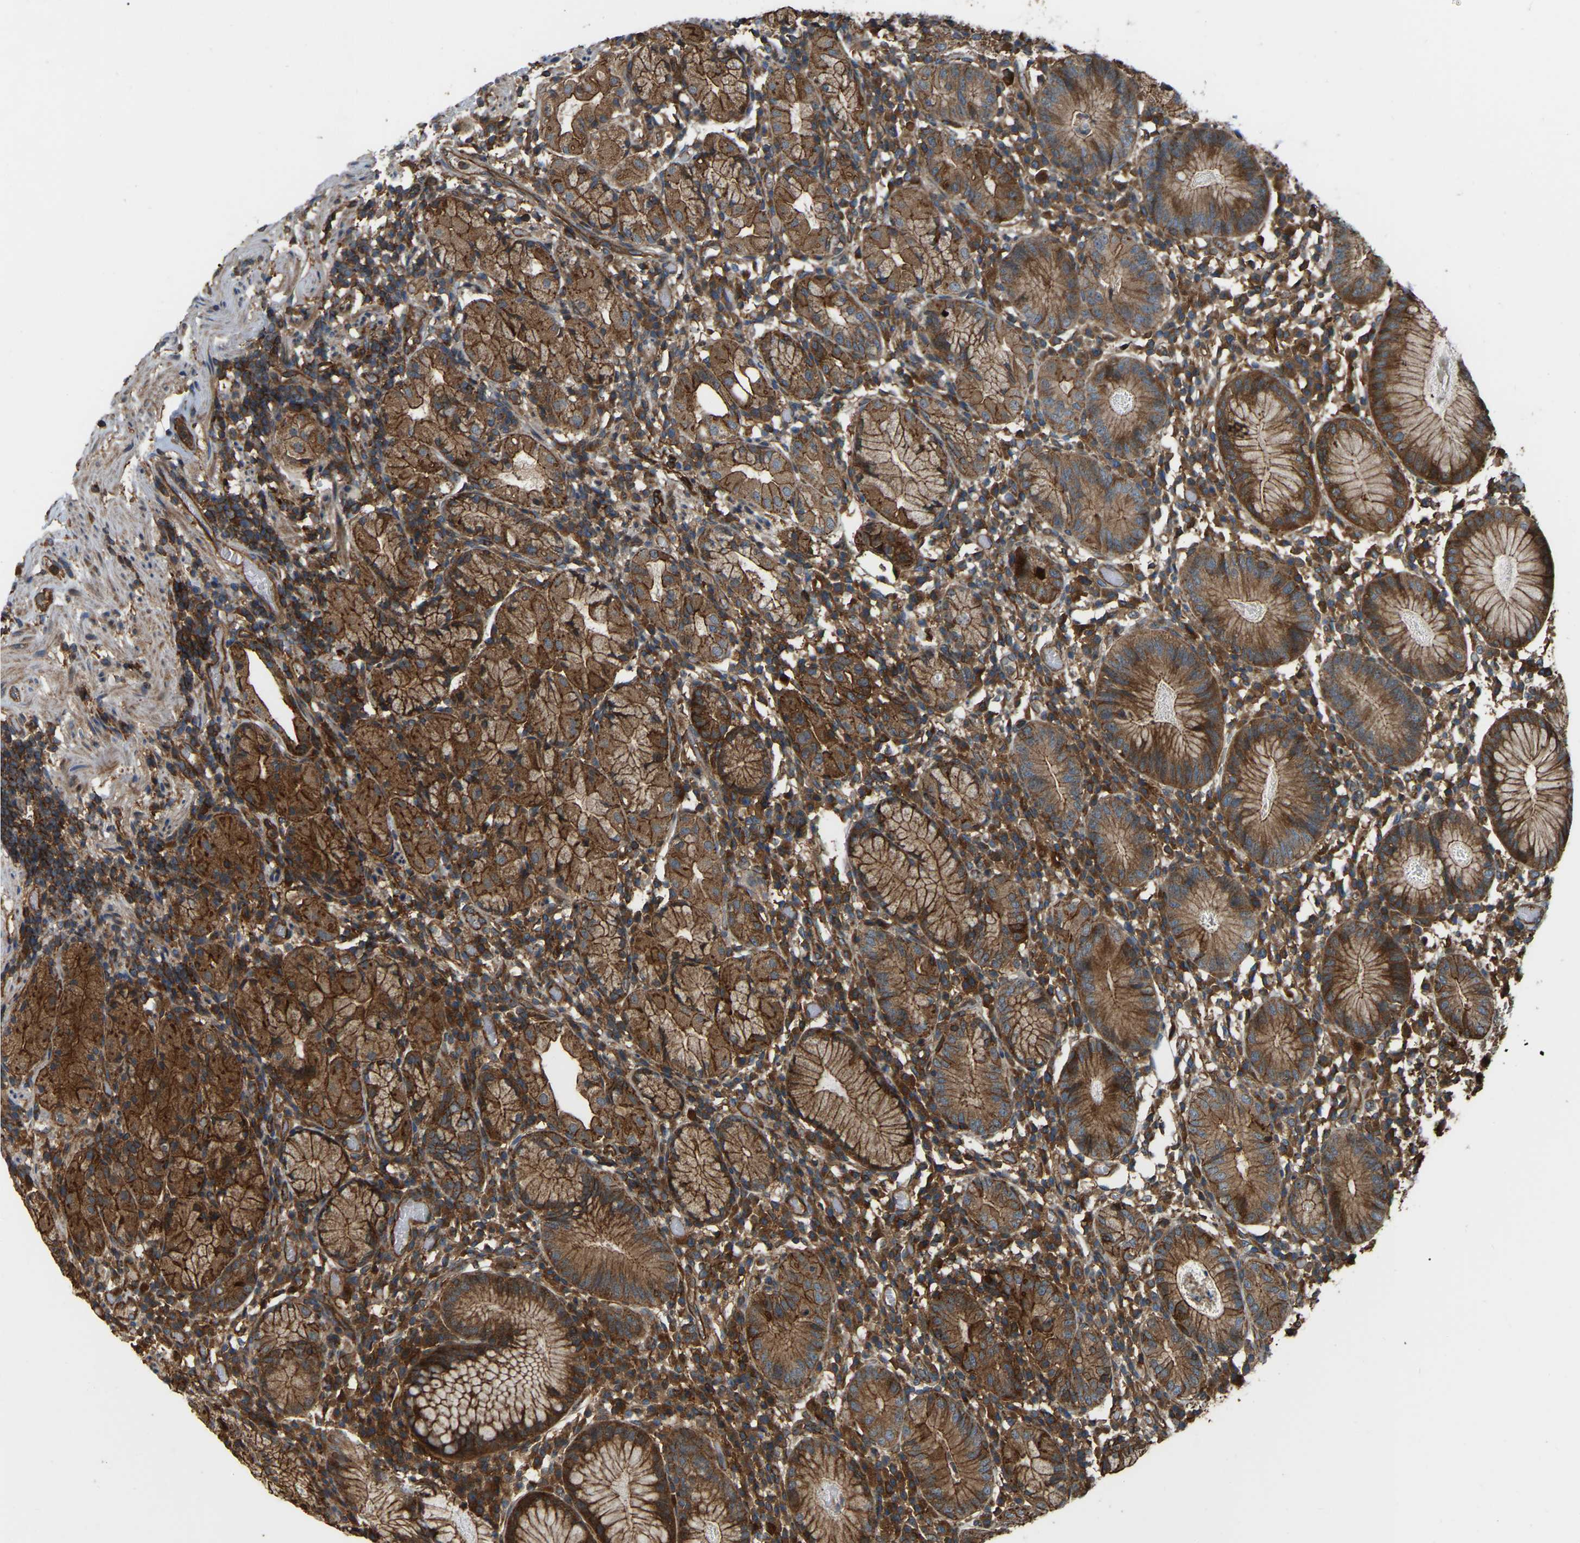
{"staining": {"intensity": "moderate", "quantity": ">75%", "location": "cytoplasmic/membranous"}, "tissue": "stomach", "cell_type": "Glandular cells", "image_type": "normal", "snomed": [{"axis": "morphology", "description": "Normal tissue, NOS"}, {"axis": "topography", "description": "Stomach"}, {"axis": "topography", "description": "Stomach, lower"}], "caption": "Protein staining of normal stomach exhibits moderate cytoplasmic/membranous positivity in approximately >75% of glandular cells.", "gene": "SAMD9L", "patient": {"sex": "female", "age": 75}}